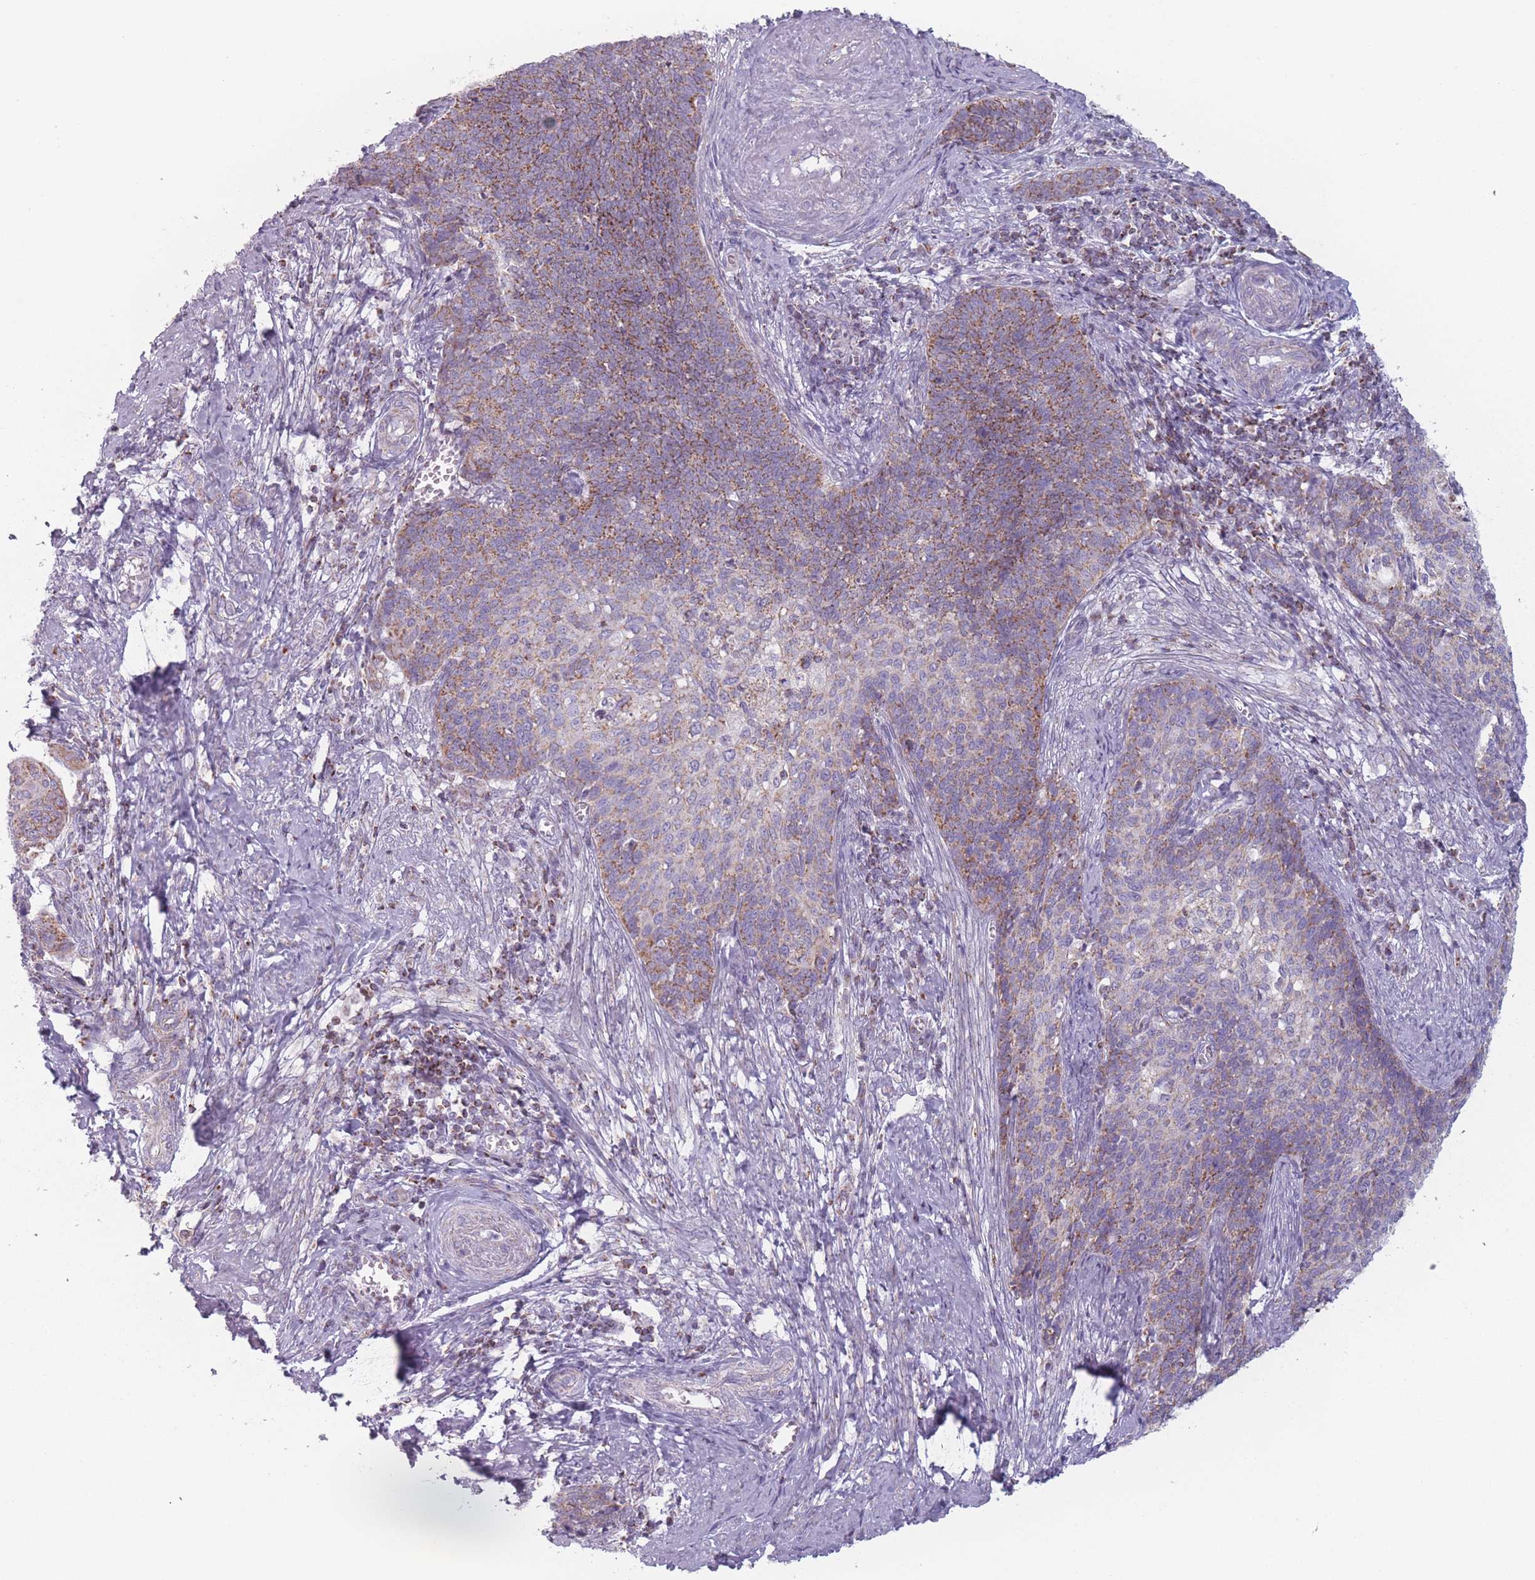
{"staining": {"intensity": "moderate", "quantity": "25%-75%", "location": "cytoplasmic/membranous"}, "tissue": "cervical cancer", "cell_type": "Tumor cells", "image_type": "cancer", "snomed": [{"axis": "morphology", "description": "Squamous cell carcinoma, NOS"}, {"axis": "topography", "description": "Cervix"}], "caption": "DAB (3,3'-diaminobenzidine) immunohistochemical staining of human cervical cancer (squamous cell carcinoma) demonstrates moderate cytoplasmic/membranous protein expression in about 25%-75% of tumor cells.", "gene": "DCHS1", "patient": {"sex": "female", "age": 39}}